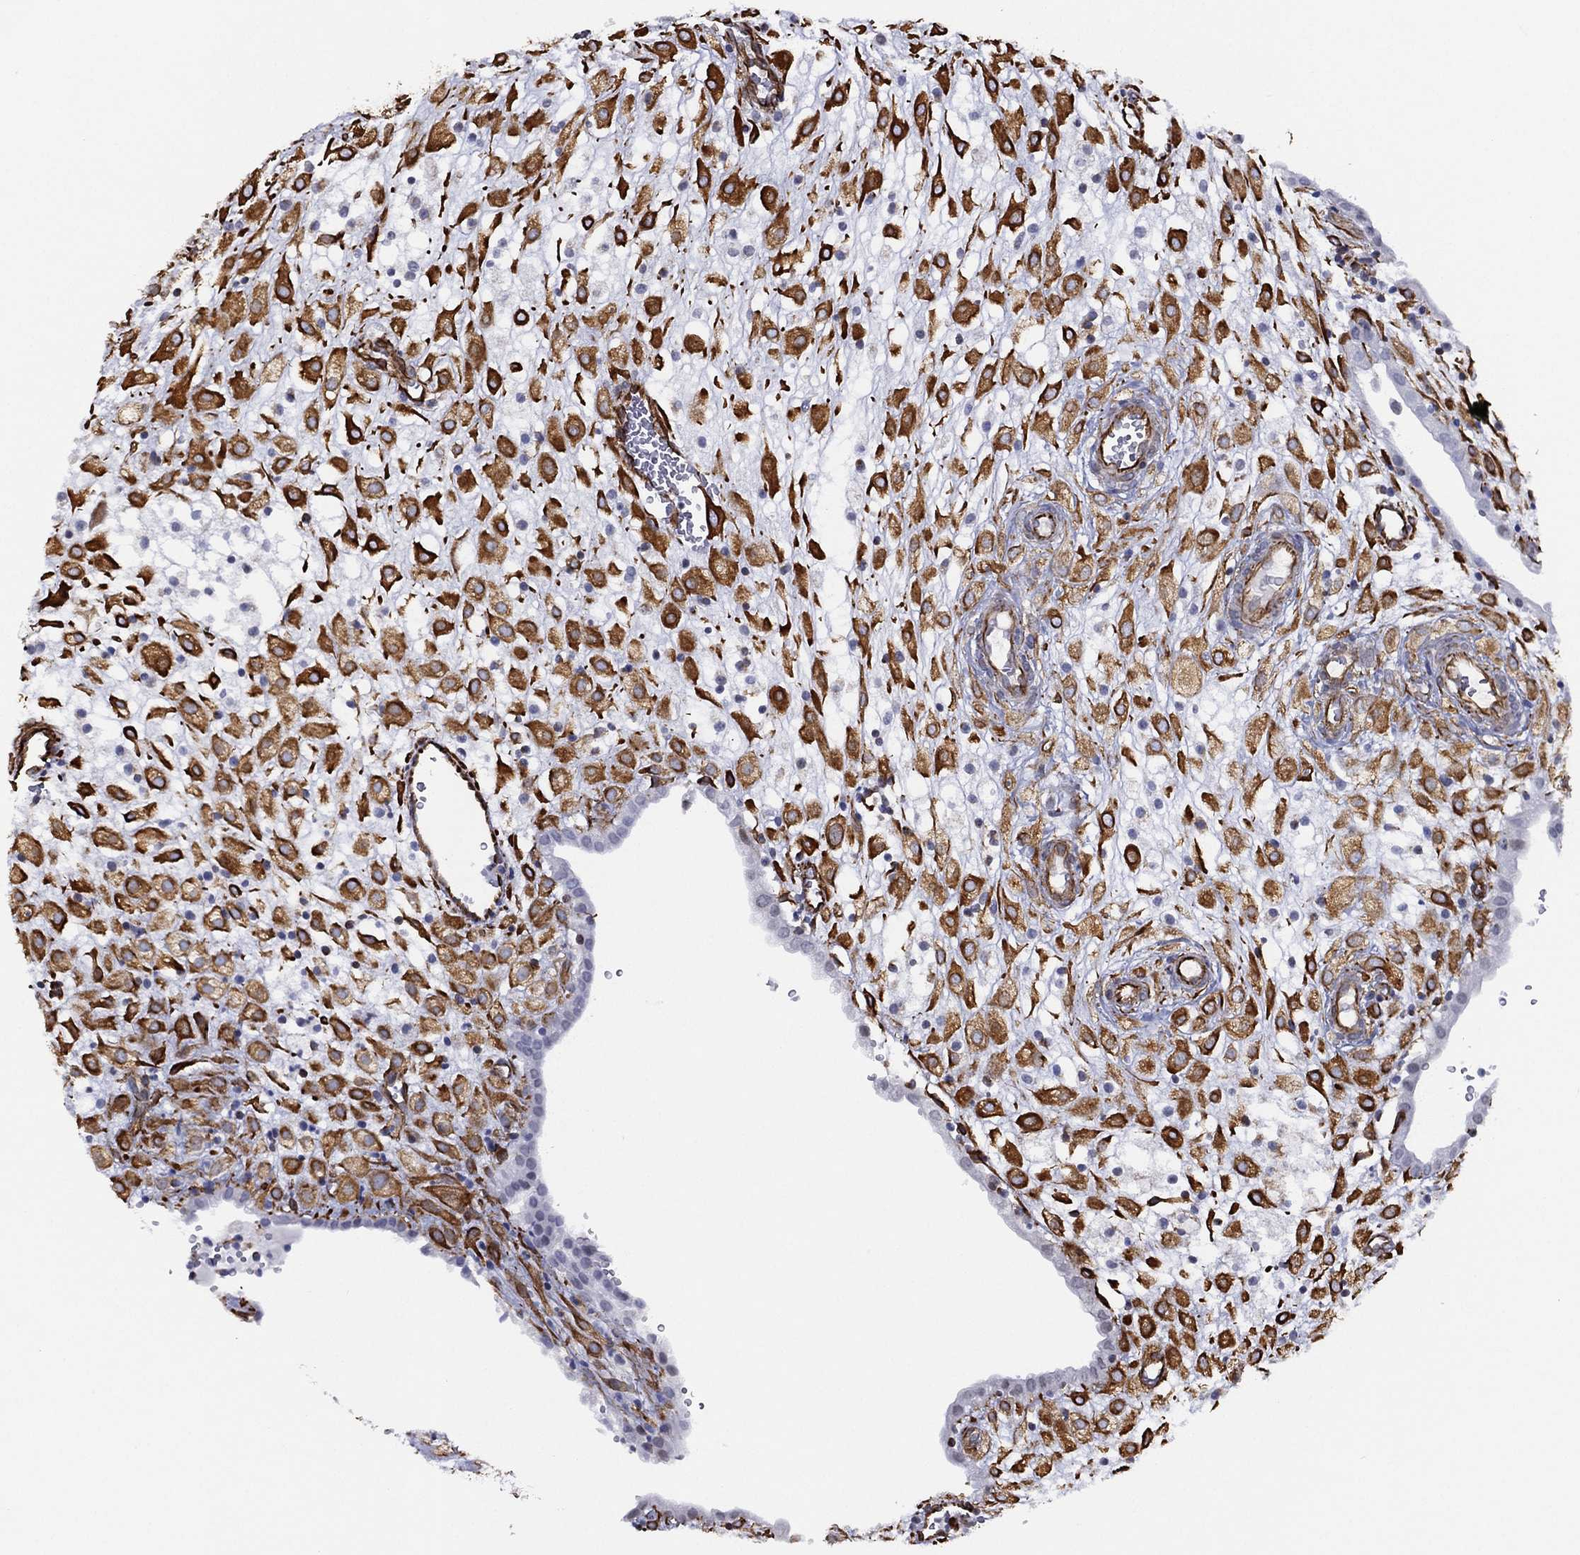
{"staining": {"intensity": "strong", "quantity": ">75%", "location": "cytoplasmic/membranous"}, "tissue": "placenta", "cell_type": "Decidual cells", "image_type": "normal", "snomed": [{"axis": "morphology", "description": "Normal tissue, NOS"}, {"axis": "topography", "description": "Placenta"}], "caption": "Decidual cells show high levels of strong cytoplasmic/membranous staining in approximately >75% of cells in normal human placenta.", "gene": "MAS1", "patient": {"sex": "female", "age": 24}}